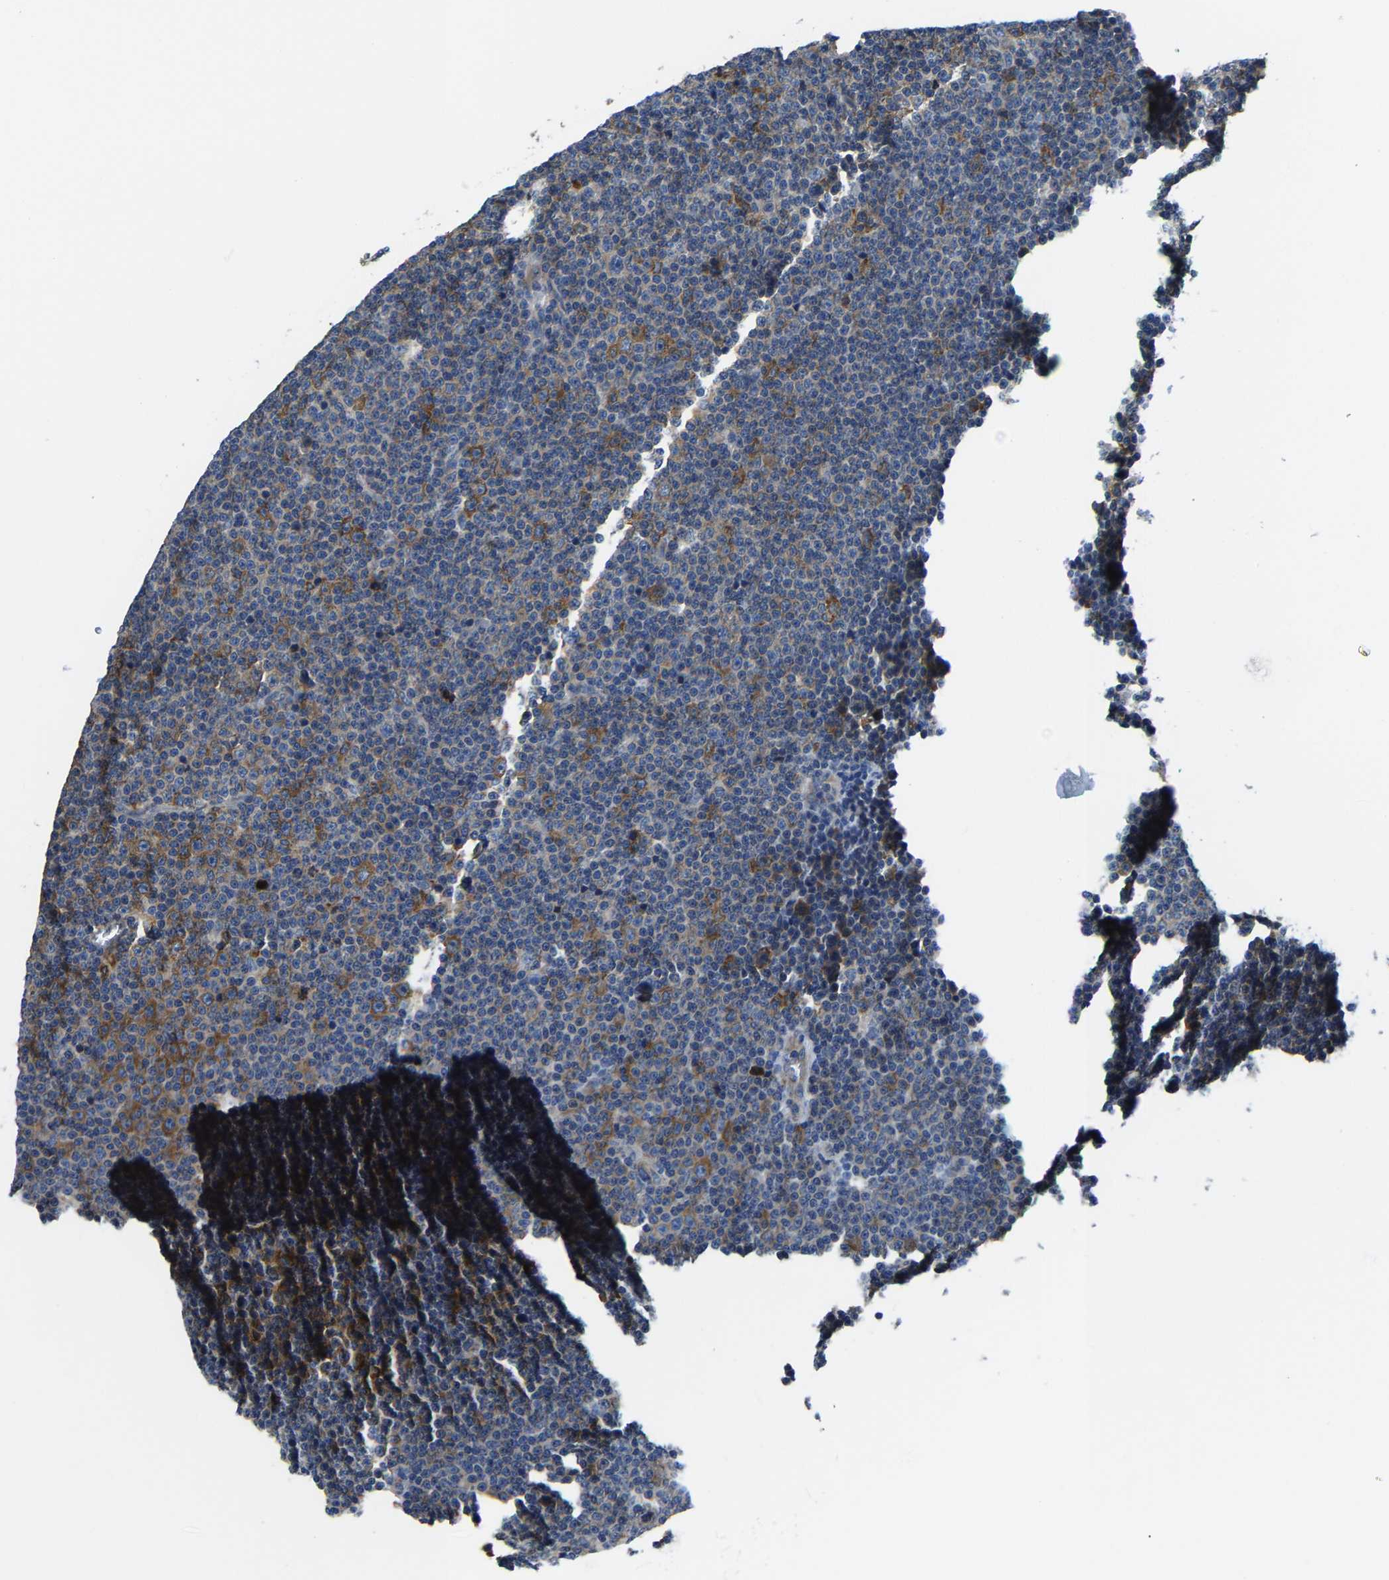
{"staining": {"intensity": "moderate", "quantity": "25%-75%", "location": "cytoplasmic/membranous"}, "tissue": "lymphoma", "cell_type": "Tumor cells", "image_type": "cancer", "snomed": [{"axis": "morphology", "description": "Malignant lymphoma, non-Hodgkin's type, Low grade"}, {"axis": "topography", "description": "Lymph node"}], "caption": "Tumor cells reveal medium levels of moderate cytoplasmic/membranous expression in about 25%-75% of cells in human lymphoma.", "gene": "G3BP2", "patient": {"sex": "female", "age": 67}}